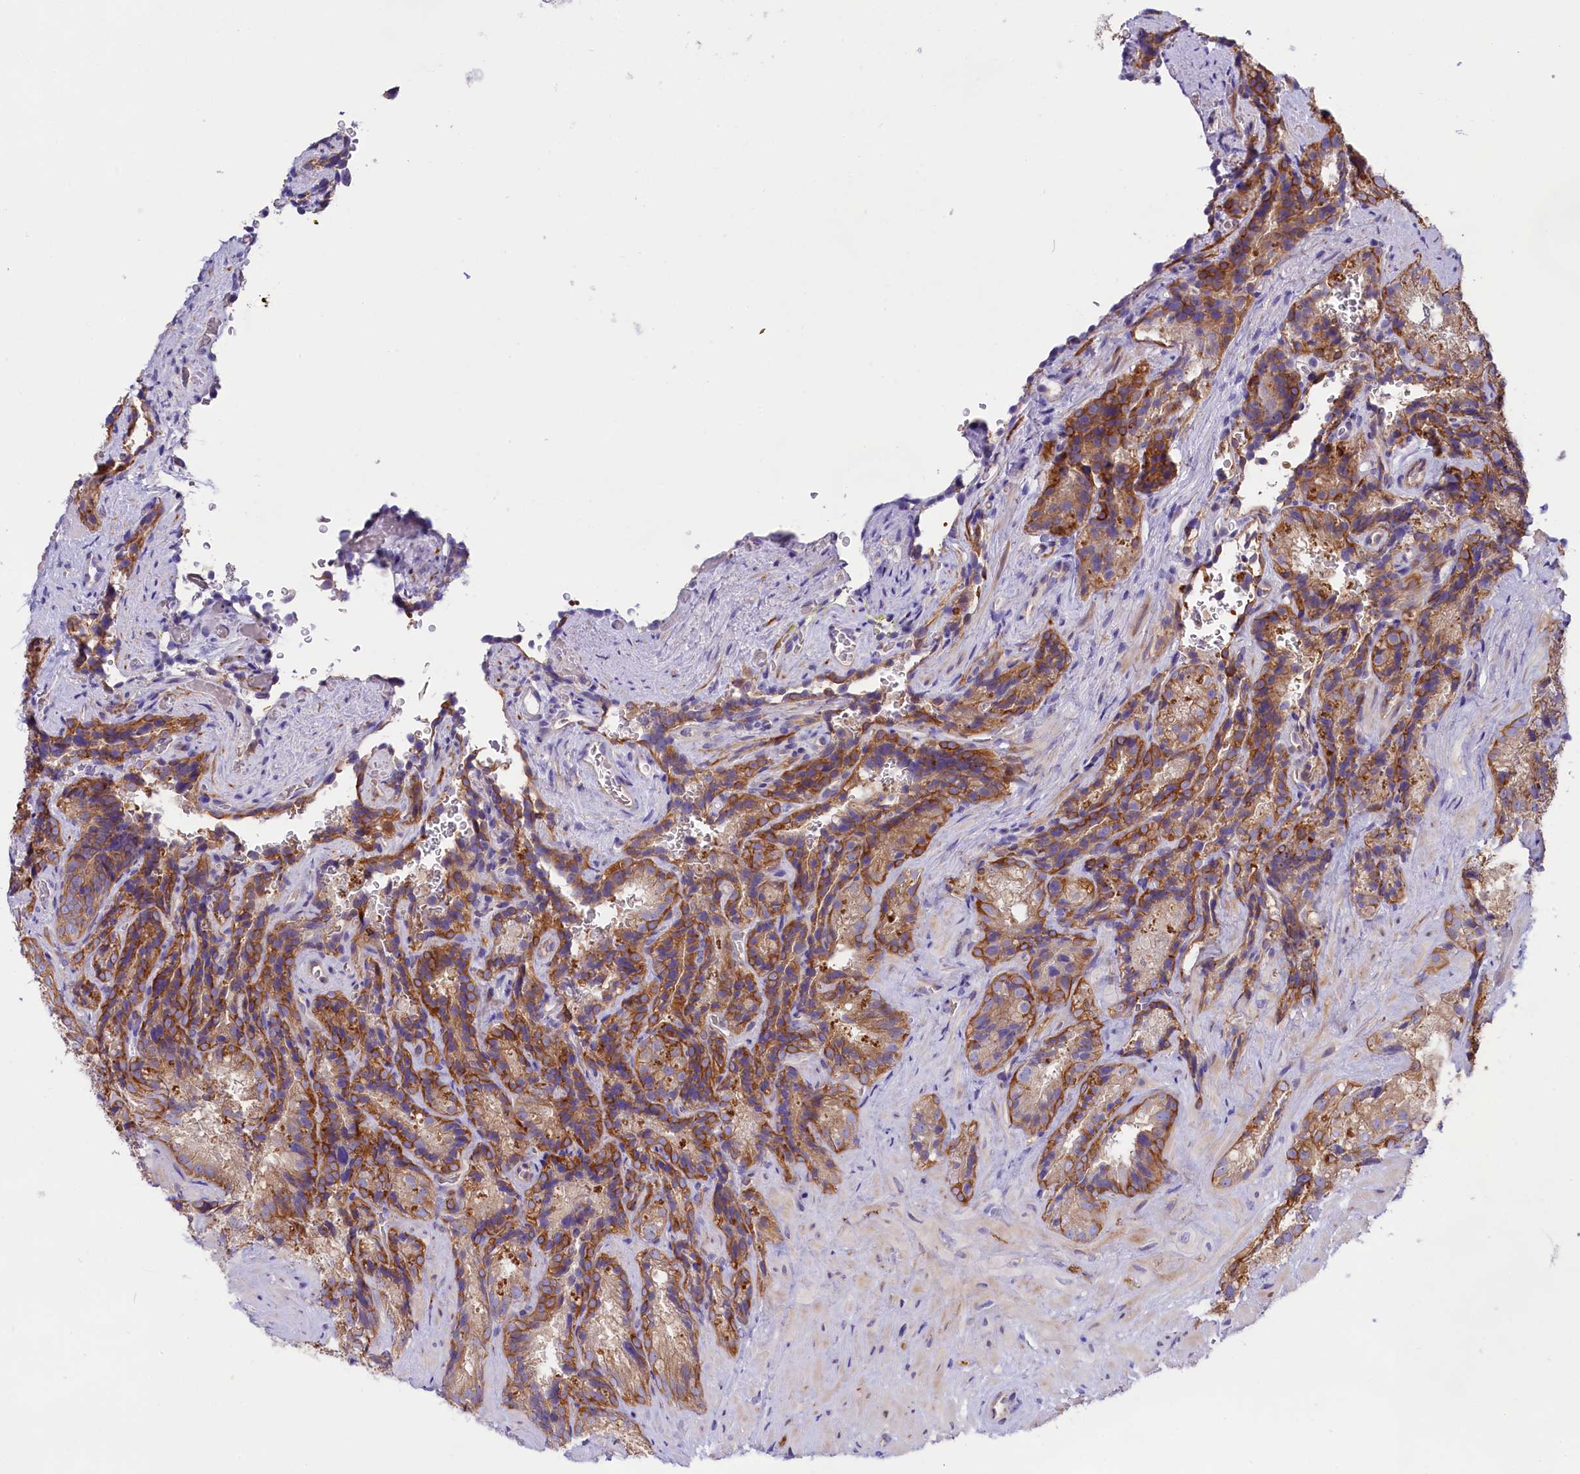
{"staining": {"intensity": "moderate", "quantity": "25%-75%", "location": "cytoplasmic/membranous"}, "tissue": "seminal vesicle", "cell_type": "Glandular cells", "image_type": "normal", "snomed": [{"axis": "morphology", "description": "Normal tissue, NOS"}, {"axis": "topography", "description": "Seminal veicle"}], "caption": "Protein analysis of benign seminal vesicle exhibits moderate cytoplasmic/membranous staining in approximately 25%-75% of glandular cells. Using DAB (brown) and hematoxylin (blue) stains, captured at high magnification using brightfield microscopy.", "gene": "PPP1R13L", "patient": {"sex": "male", "age": 58}}